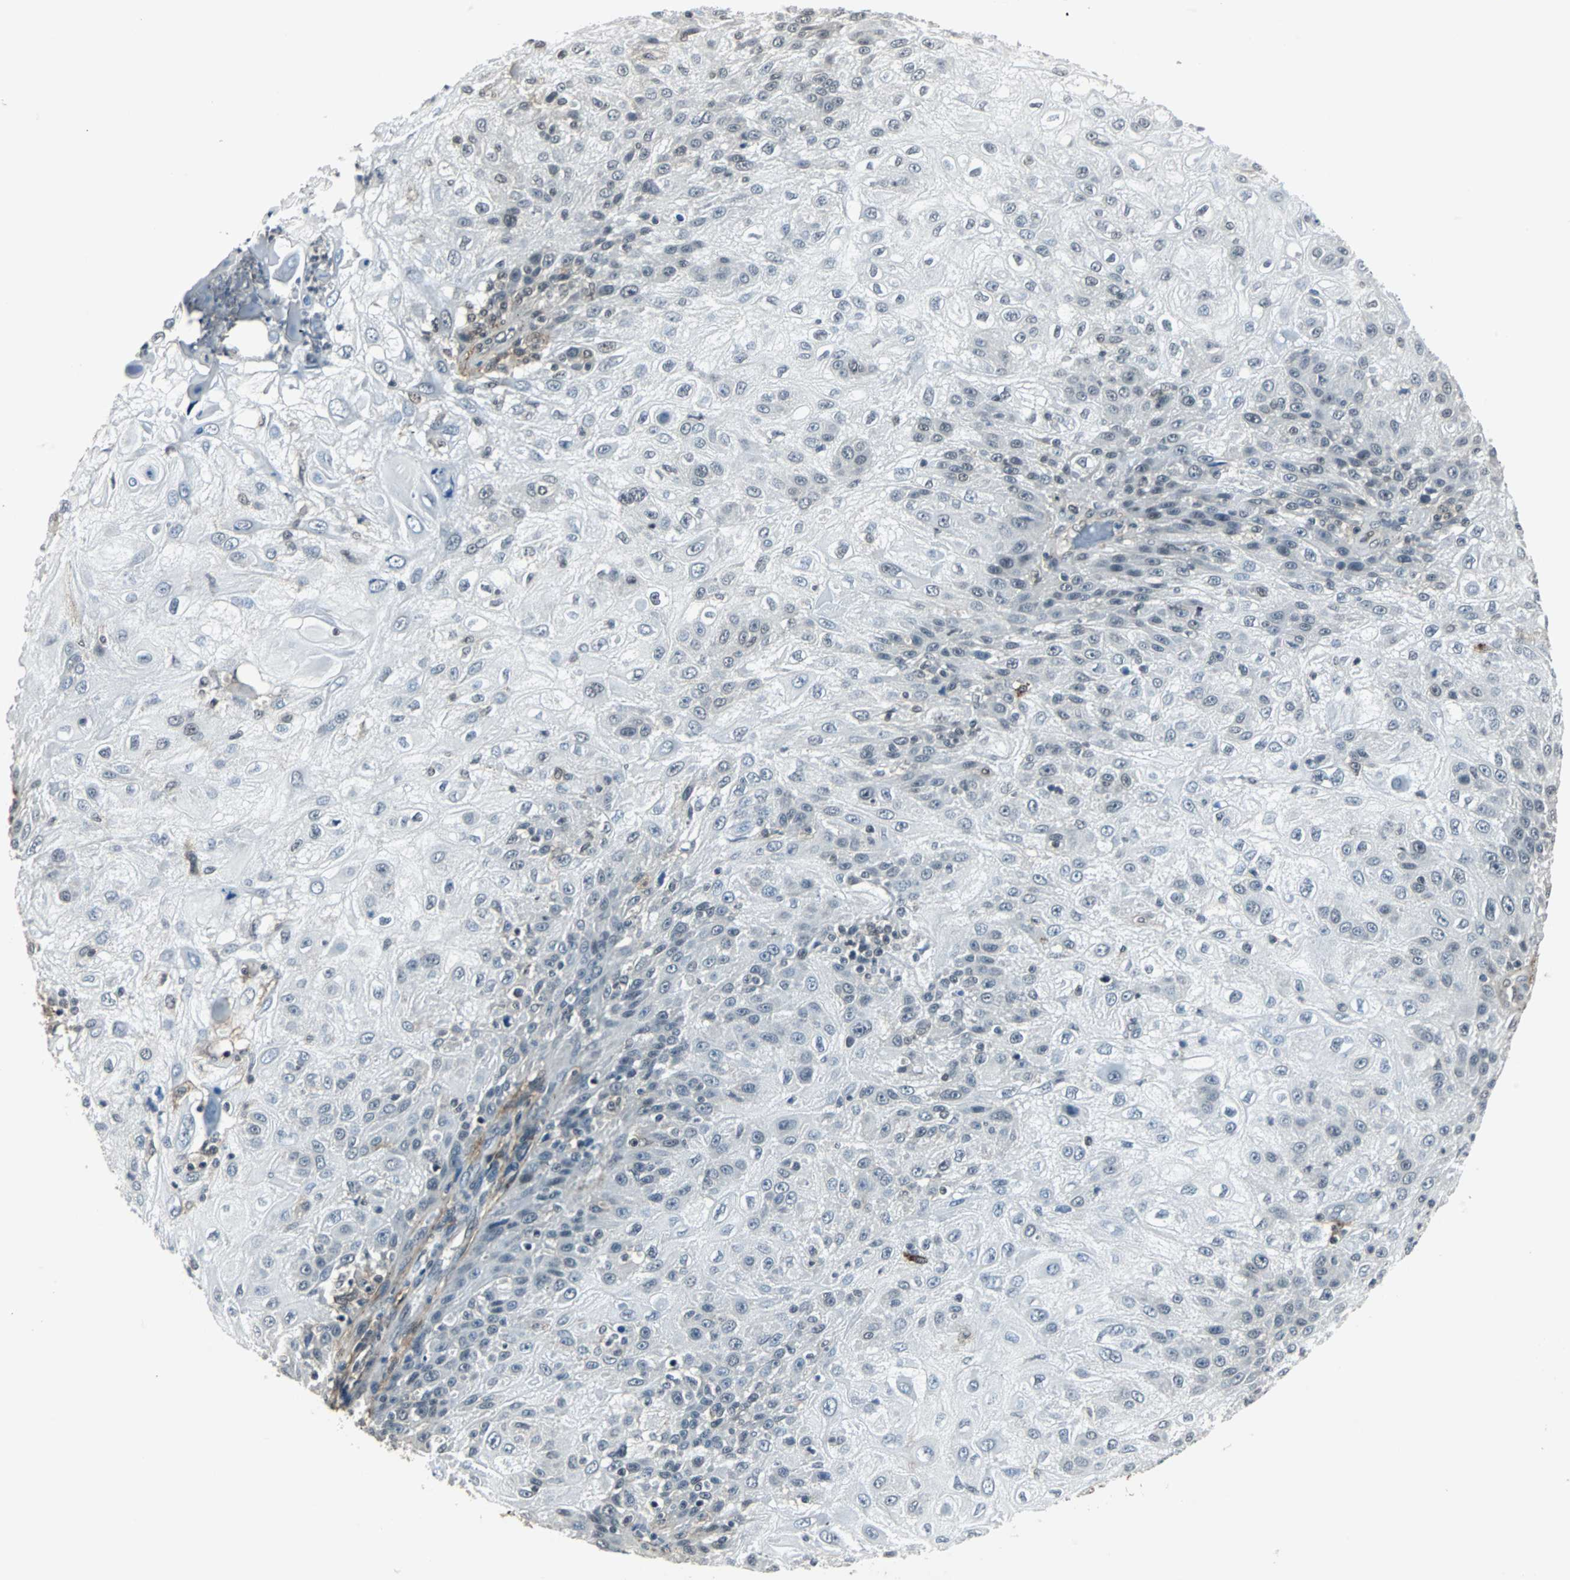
{"staining": {"intensity": "negative", "quantity": "none", "location": "none"}, "tissue": "skin cancer", "cell_type": "Tumor cells", "image_type": "cancer", "snomed": [{"axis": "morphology", "description": "Normal tissue, NOS"}, {"axis": "morphology", "description": "Squamous cell carcinoma, NOS"}, {"axis": "topography", "description": "Skin"}], "caption": "DAB (3,3'-diaminobenzidine) immunohistochemical staining of human skin squamous cell carcinoma exhibits no significant staining in tumor cells. Nuclei are stained in blue.", "gene": "MKX", "patient": {"sex": "female", "age": 83}}